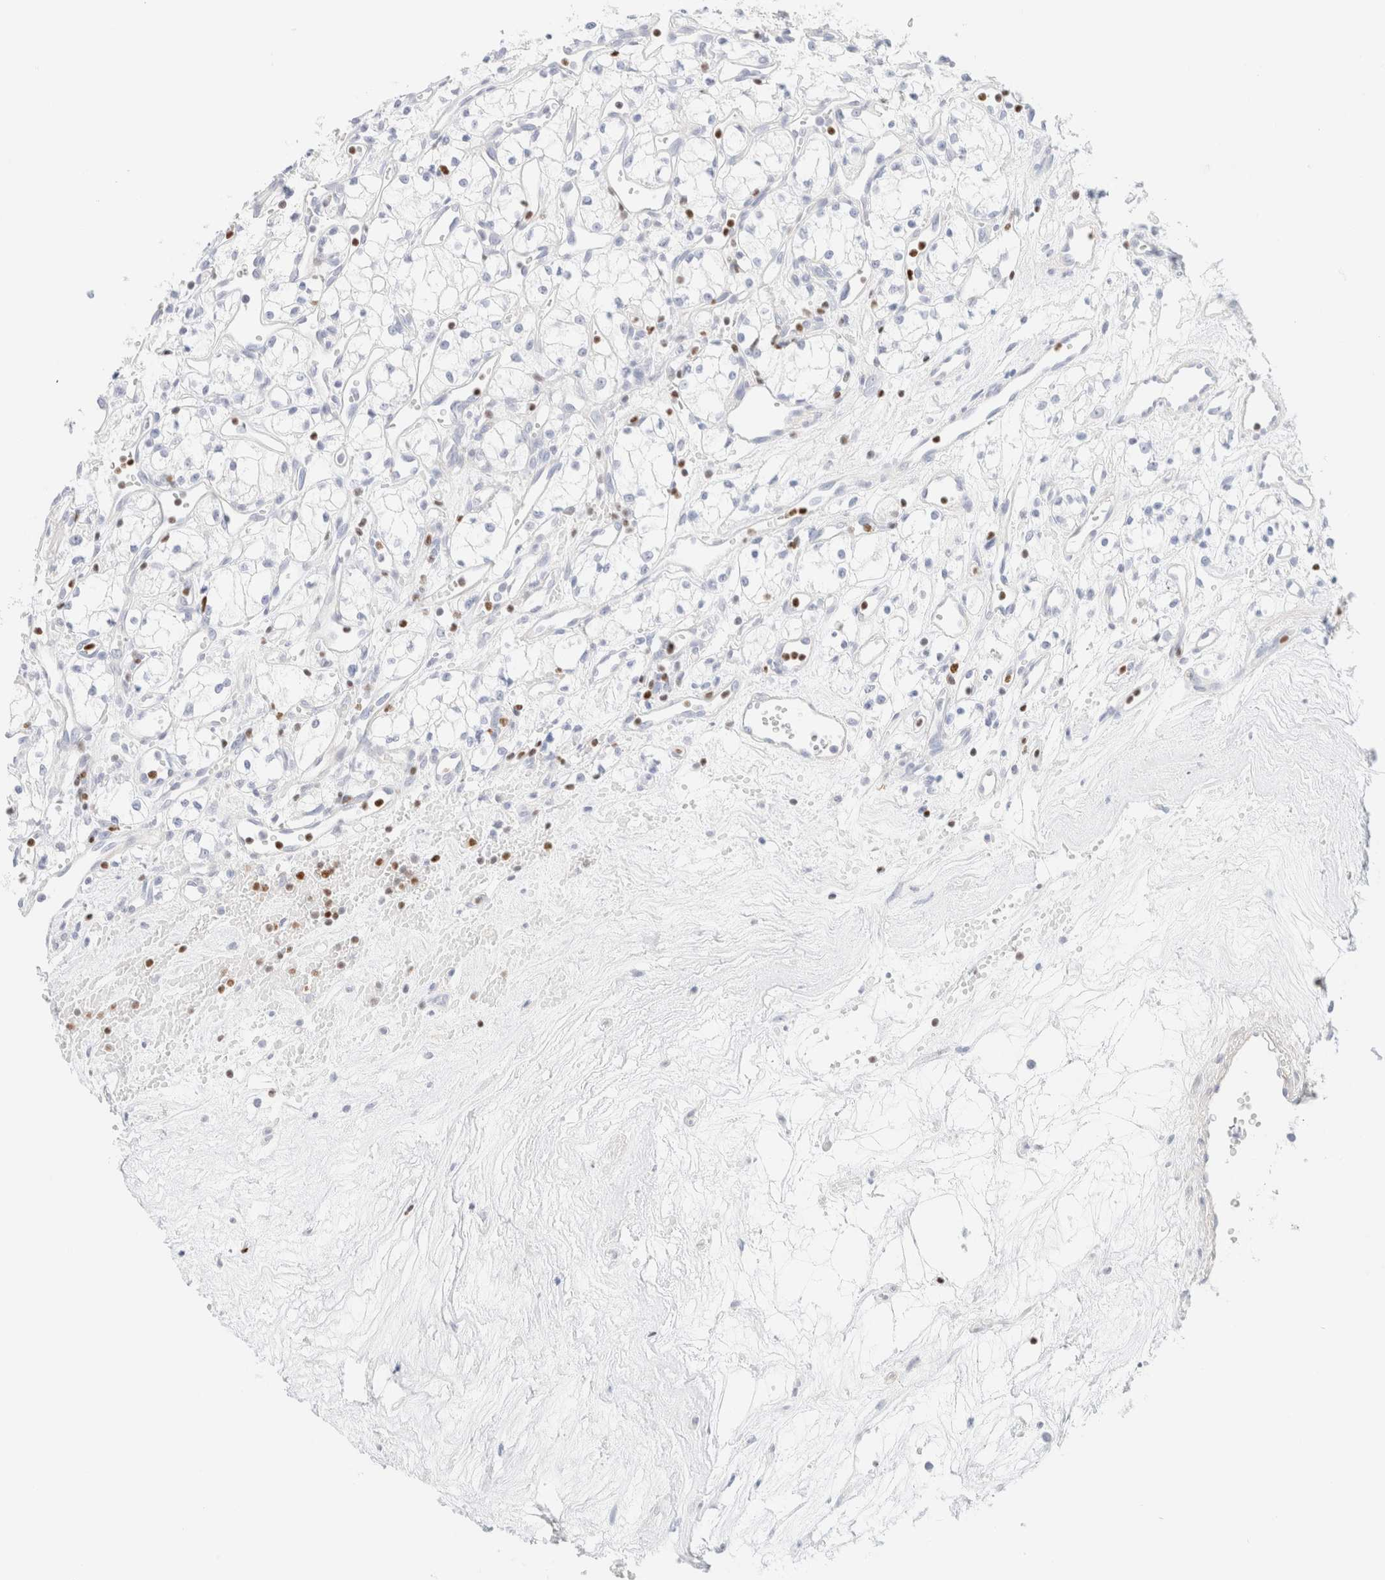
{"staining": {"intensity": "negative", "quantity": "none", "location": "none"}, "tissue": "renal cancer", "cell_type": "Tumor cells", "image_type": "cancer", "snomed": [{"axis": "morphology", "description": "Adenocarcinoma, NOS"}, {"axis": "topography", "description": "Kidney"}], "caption": "Photomicrograph shows no protein expression in tumor cells of renal cancer tissue.", "gene": "IKZF3", "patient": {"sex": "male", "age": 59}}